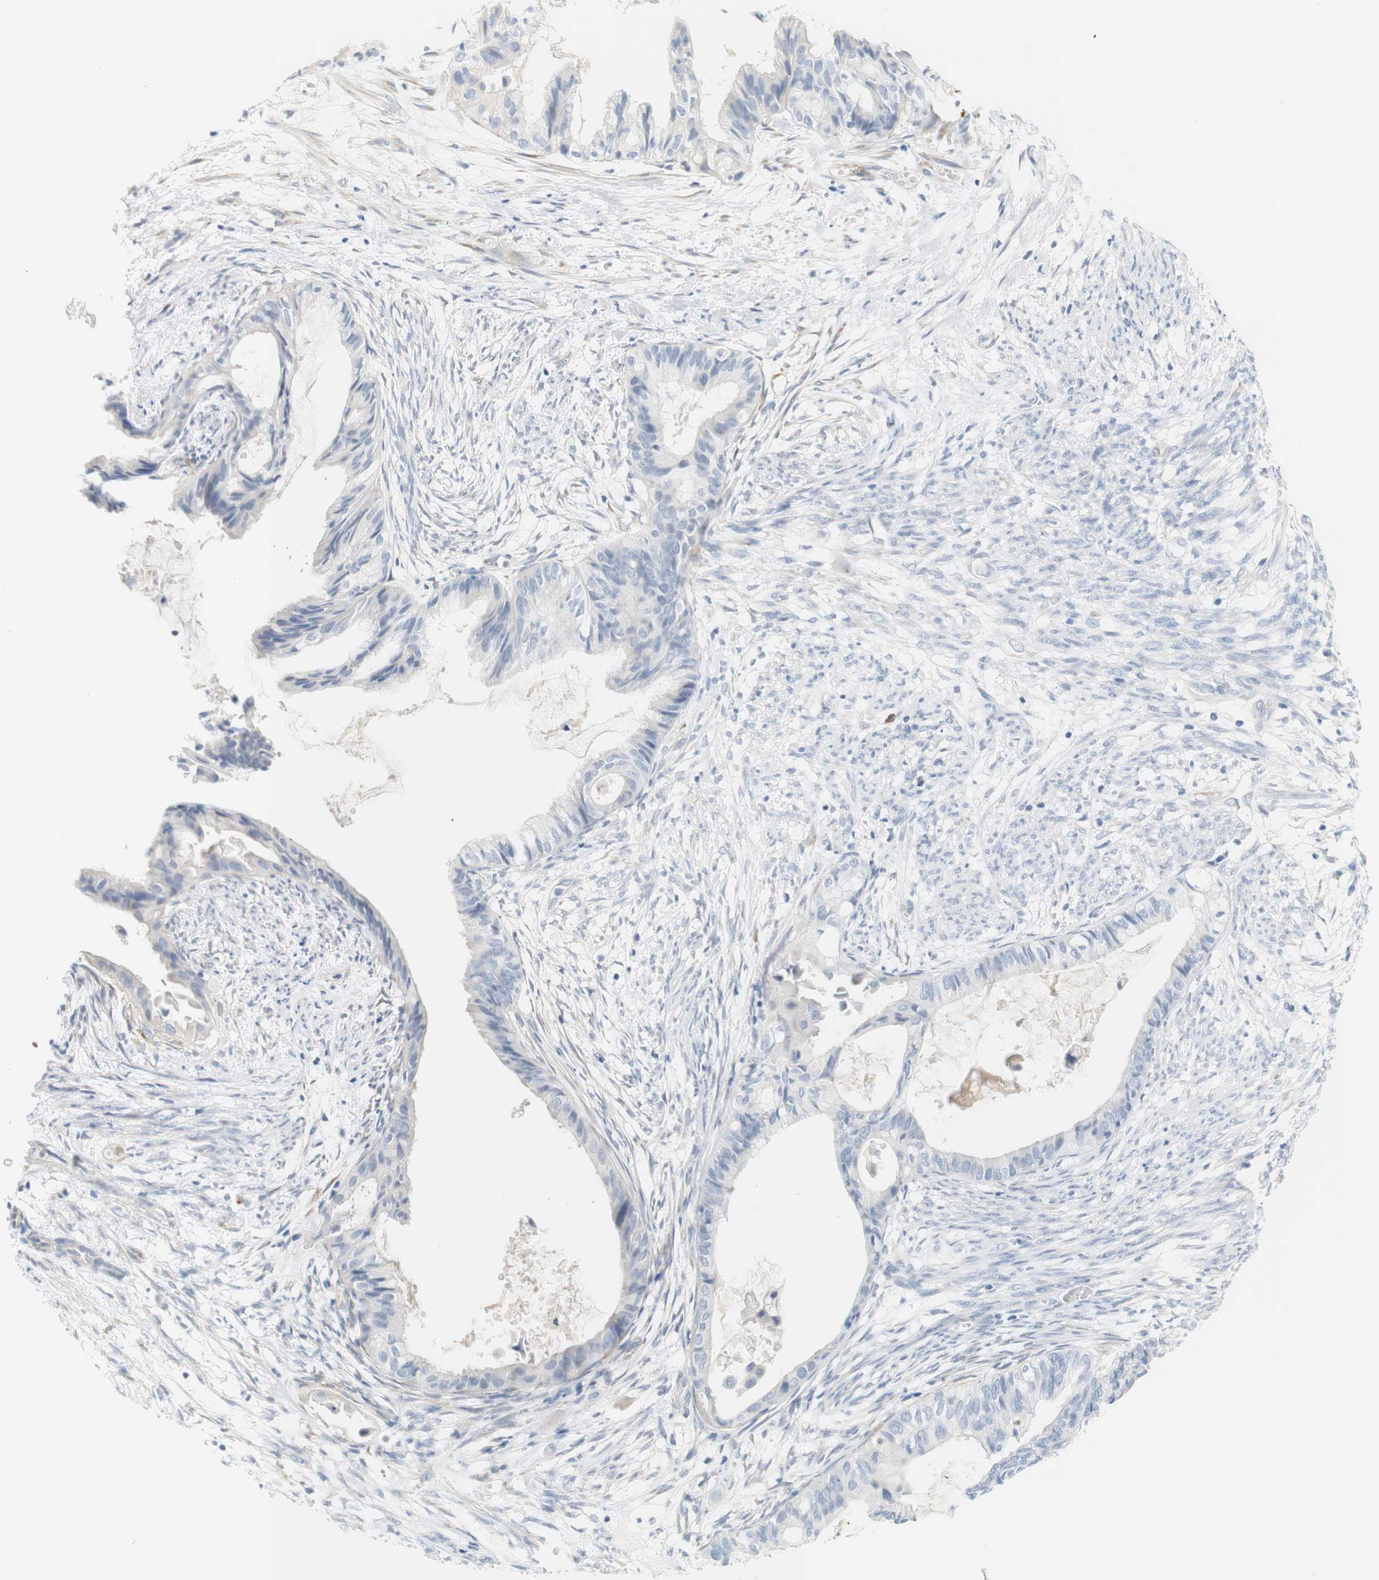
{"staining": {"intensity": "negative", "quantity": "none", "location": "none"}, "tissue": "cervical cancer", "cell_type": "Tumor cells", "image_type": "cancer", "snomed": [{"axis": "morphology", "description": "Normal tissue, NOS"}, {"axis": "morphology", "description": "Adenocarcinoma, NOS"}, {"axis": "topography", "description": "Cervix"}, {"axis": "topography", "description": "Endometrium"}], "caption": "Tumor cells show no significant protein positivity in adenocarcinoma (cervical).", "gene": "RGS9", "patient": {"sex": "female", "age": 86}}